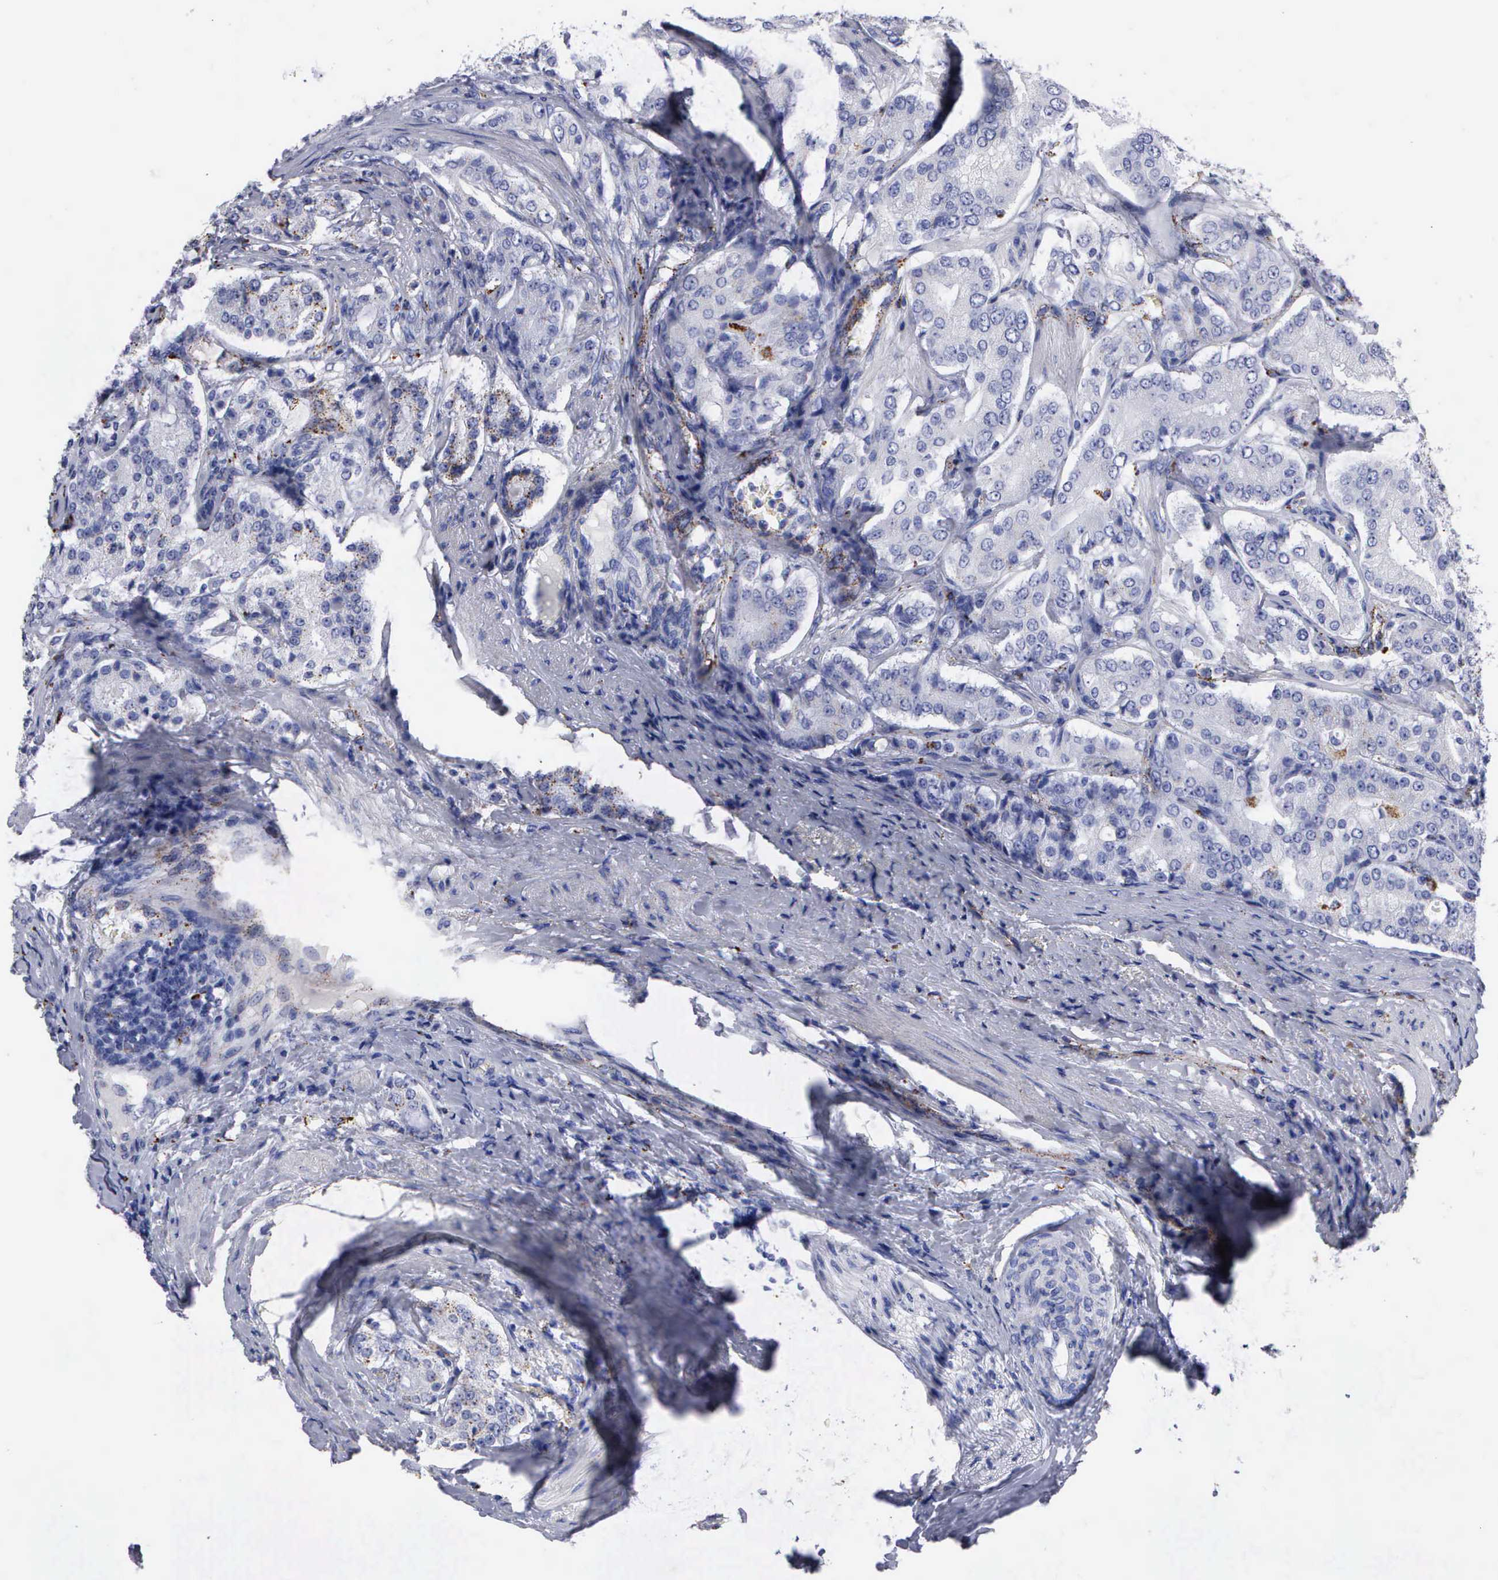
{"staining": {"intensity": "negative", "quantity": "none", "location": "none"}, "tissue": "prostate cancer", "cell_type": "Tumor cells", "image_type": "cancer", "snomed": [{"axis": "morphology", "description": "Adenocarcinoma, Medium grade"}, {"axis": "topography", "description": "Prostate"}], "caption": "An immunohistochemistry (IHC) micrograph of prostate medium-grade adenocarcinoma is shown. There is no staining in tumor cells of prostate medium-grade adenocarcinoma.", "gene": "CTSL", "patient": {"sex": "male", "age": 72}}